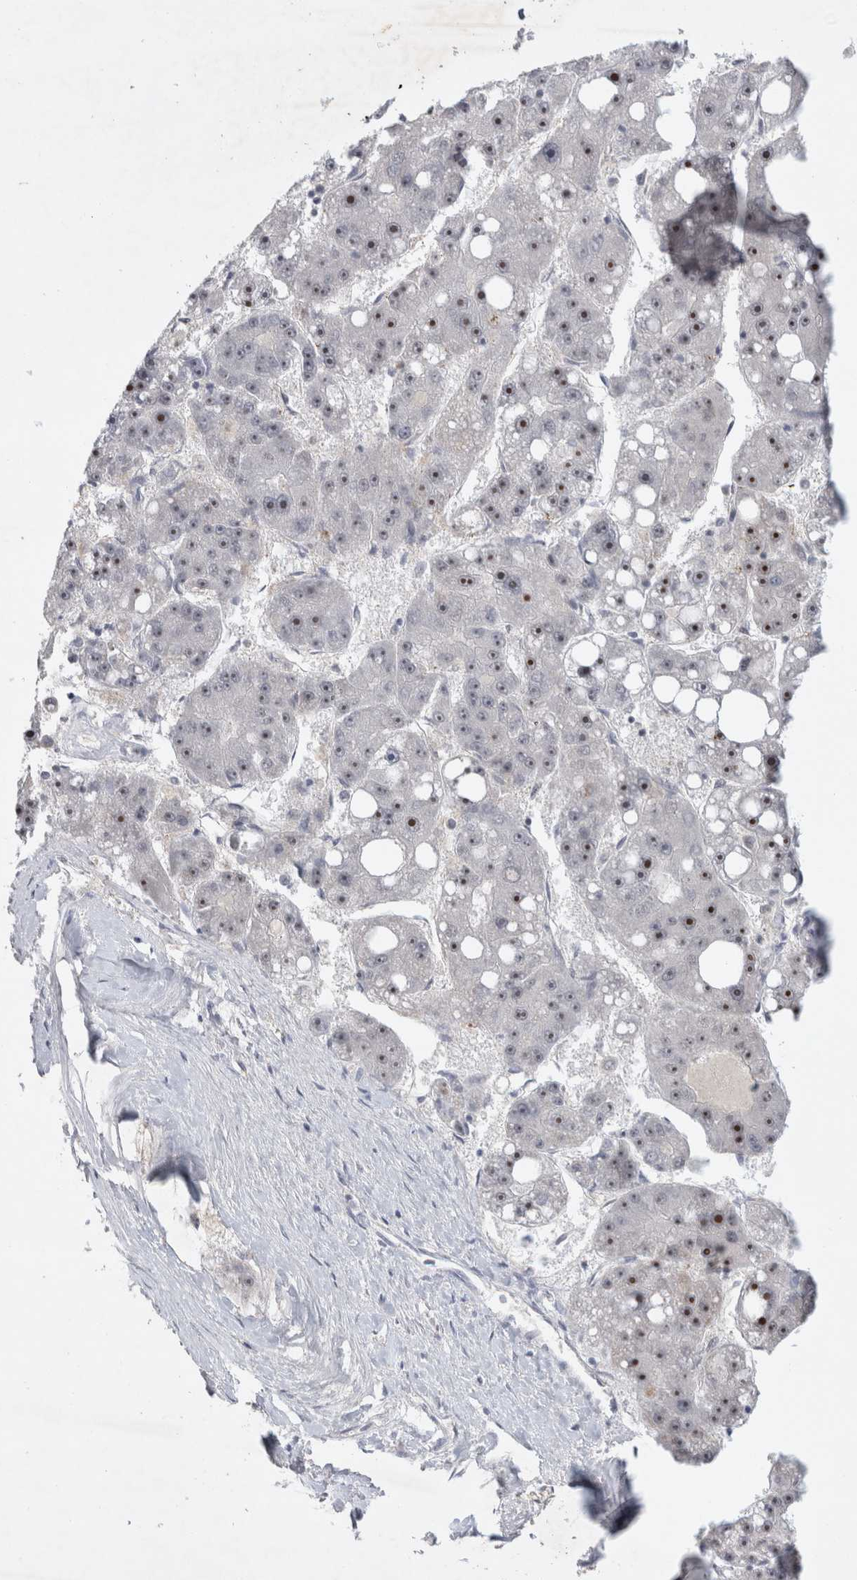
{"staining": {"intensity": "moderate", "quantity": "<25%", "location": "nuclear"}, "tissue": "liver cancer", "cell_type": "Tumor cells", "image_type": "cancer", "snomed": [{"axis": "morphology", "description": "Carcinoma, Hepatocellular, NOS"}, {"axis": "topography", "description": "Liver"}], "caption": "Tumor cells display moderate nuclear expression in approximately <25% of cells in liver cancer.", "gene": "HESX1", "patient": {"sex": "female", "age": 61}}